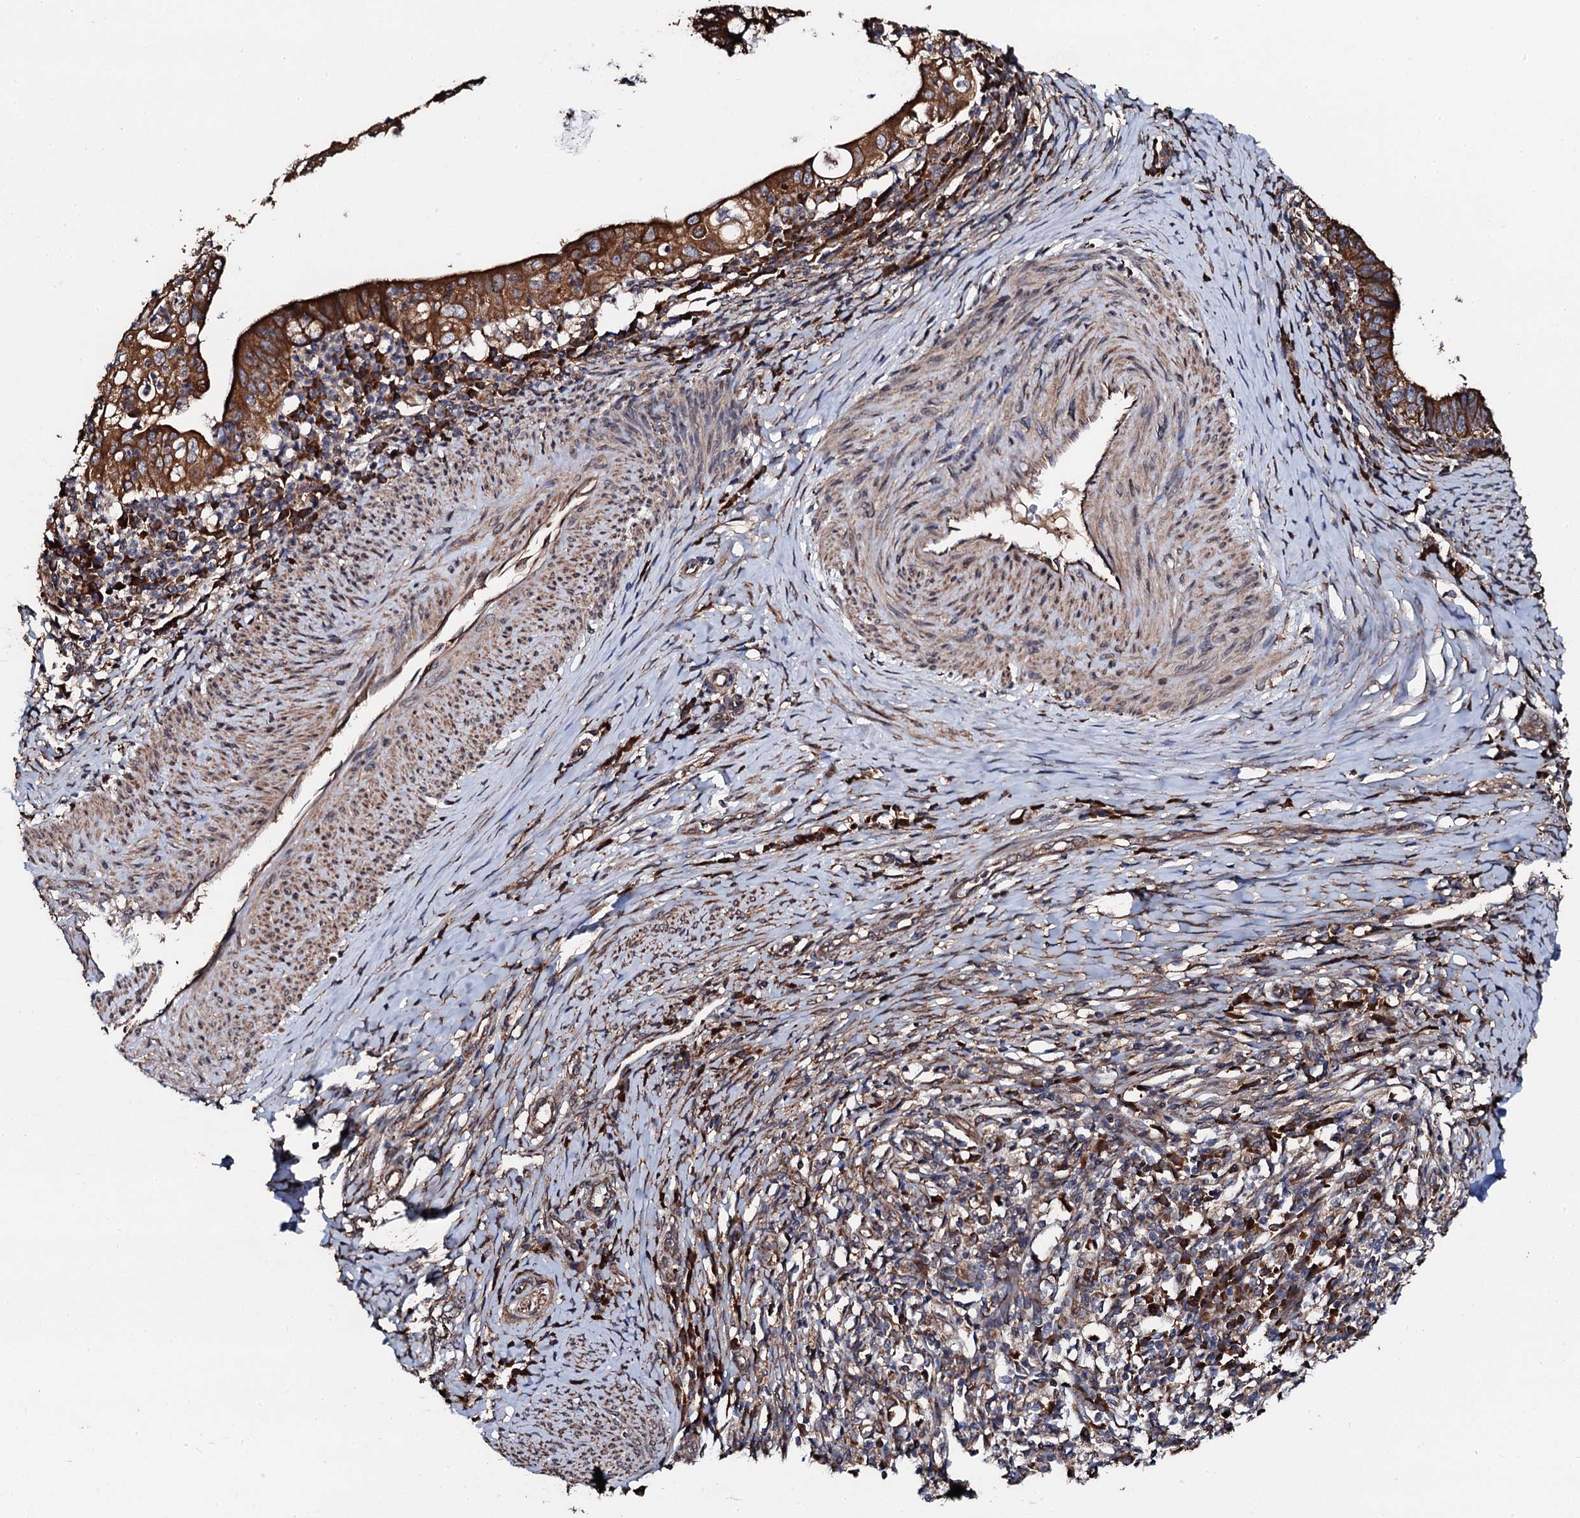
{"staining": {"intensity": "strong", "quantity": ">75%", "location": "cytoplasmic/membranous"}, "tissue": "cervical cancer", "cell_type": "Tumor cells", "image_type": "cancer", "snomed": [{"axis": "morphology", "description": "Adenocarcinoma, NOS"}, {"axis": "topography", "description": "Cervix"}], "caption": "IHC staining of cervical adenocarcinoma, which shows high levels of strong cytoplasmic/membranous positivity in approximately >75% of tumor cells indicating strong cytoplasmic/membranous protein positivity. The staining was performed using DAB (3,3'-diaminobenzidine) (brown) for protein detection and nuclei were counterstained in hematoxylin (blue).", "gene": "CKAP5", "patient": {"sex": "female", "age": 36}}